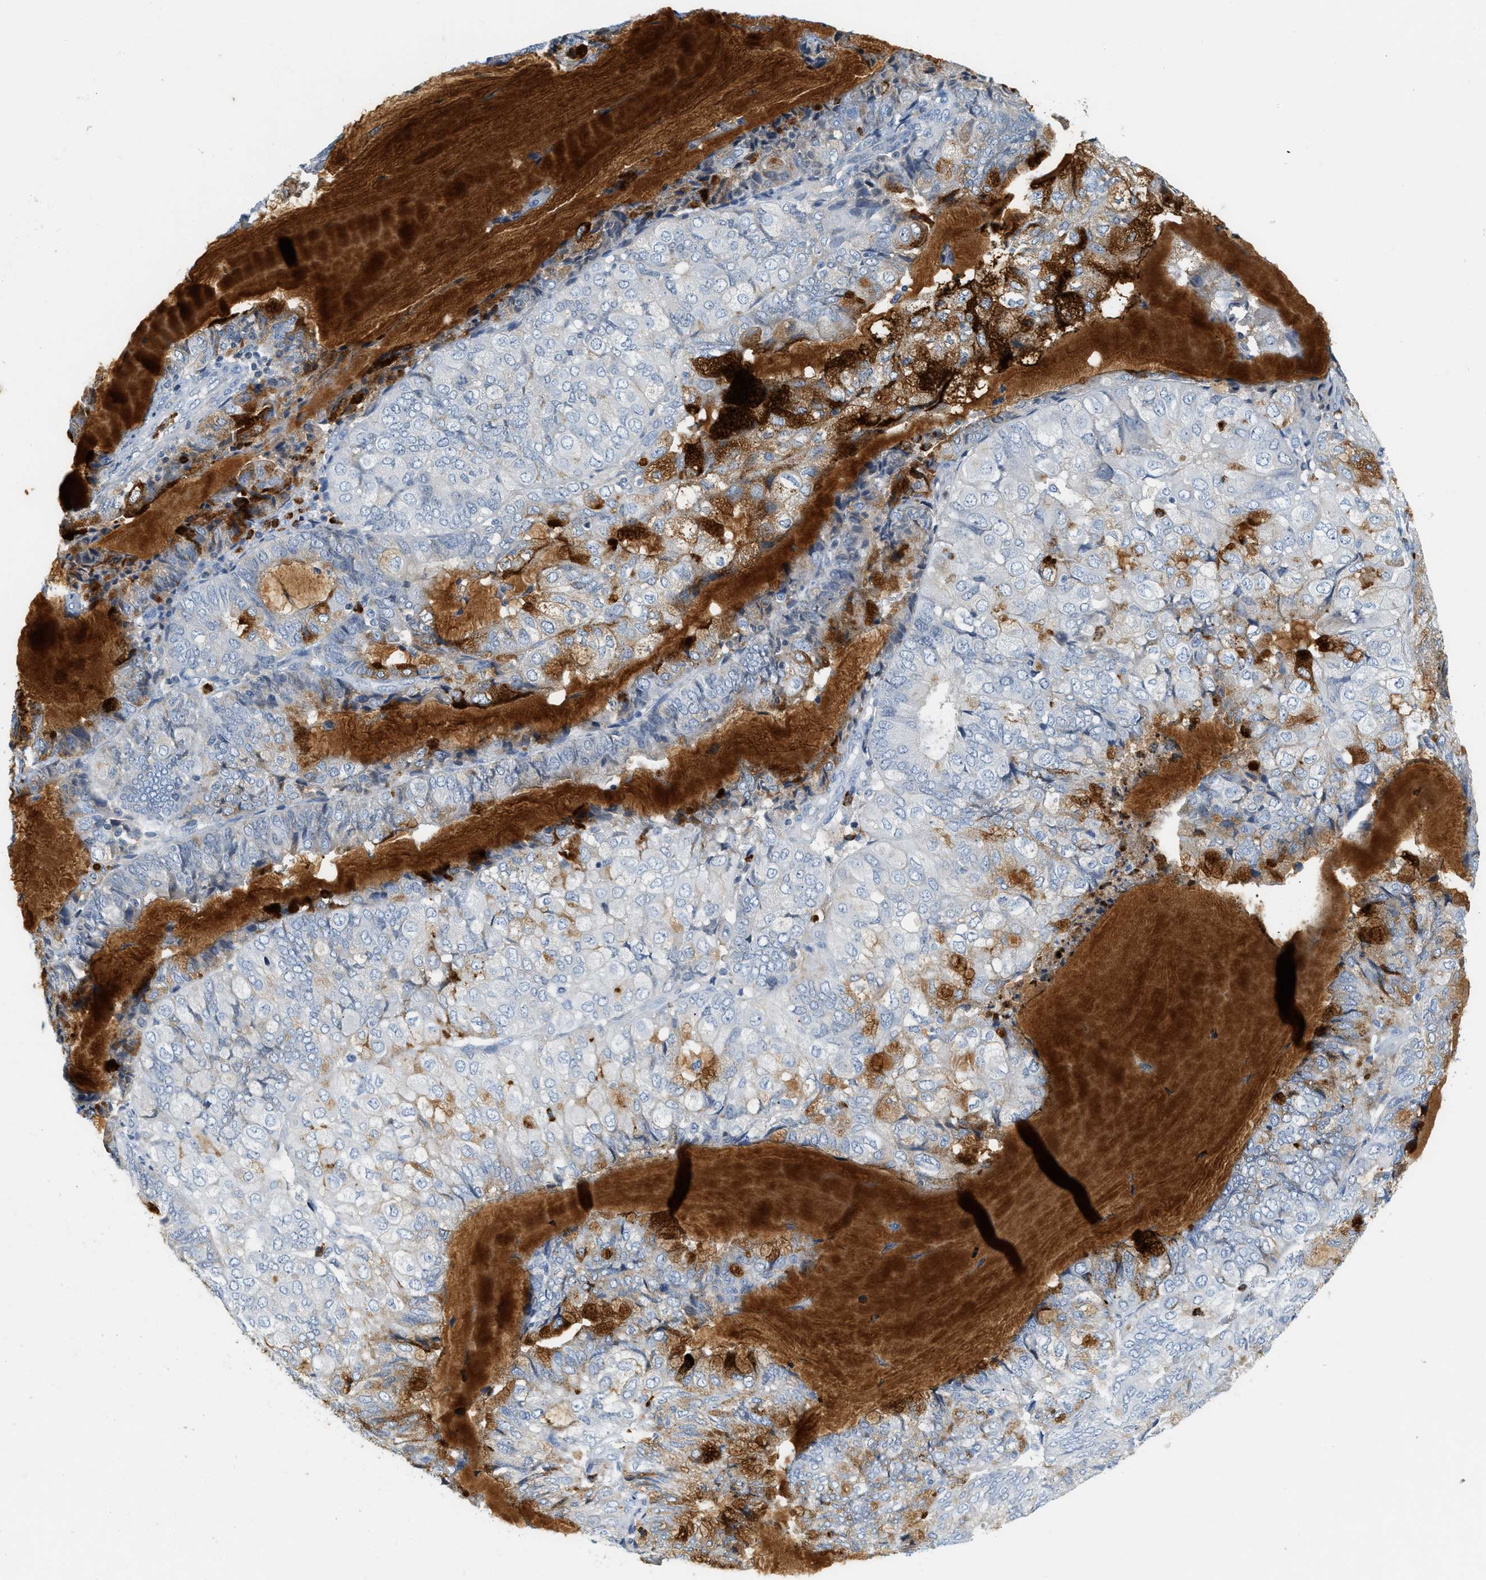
{"staining": {"intensity": "moderate", "quantity": "<25%", "location": "cytoplasmic/membranous"}, "tissue": "endometrial cancer", "cell_type": "Tumor cells", "image_type": "cancer", "snomed": [{"axis": "morphology", "description": "Adenocarcinoma, NOS"}, {"axis": "topography", "description": "Endometrium"}], "caption": "Endometrial adenocarcinoma tissue exhibits moderate cytoplasmic/membranous expression in about <25% of tumor cells, visualized by immunohistochemistry.", "gene": "LCN2", "patient": {"sex": "female", "age": 81}}